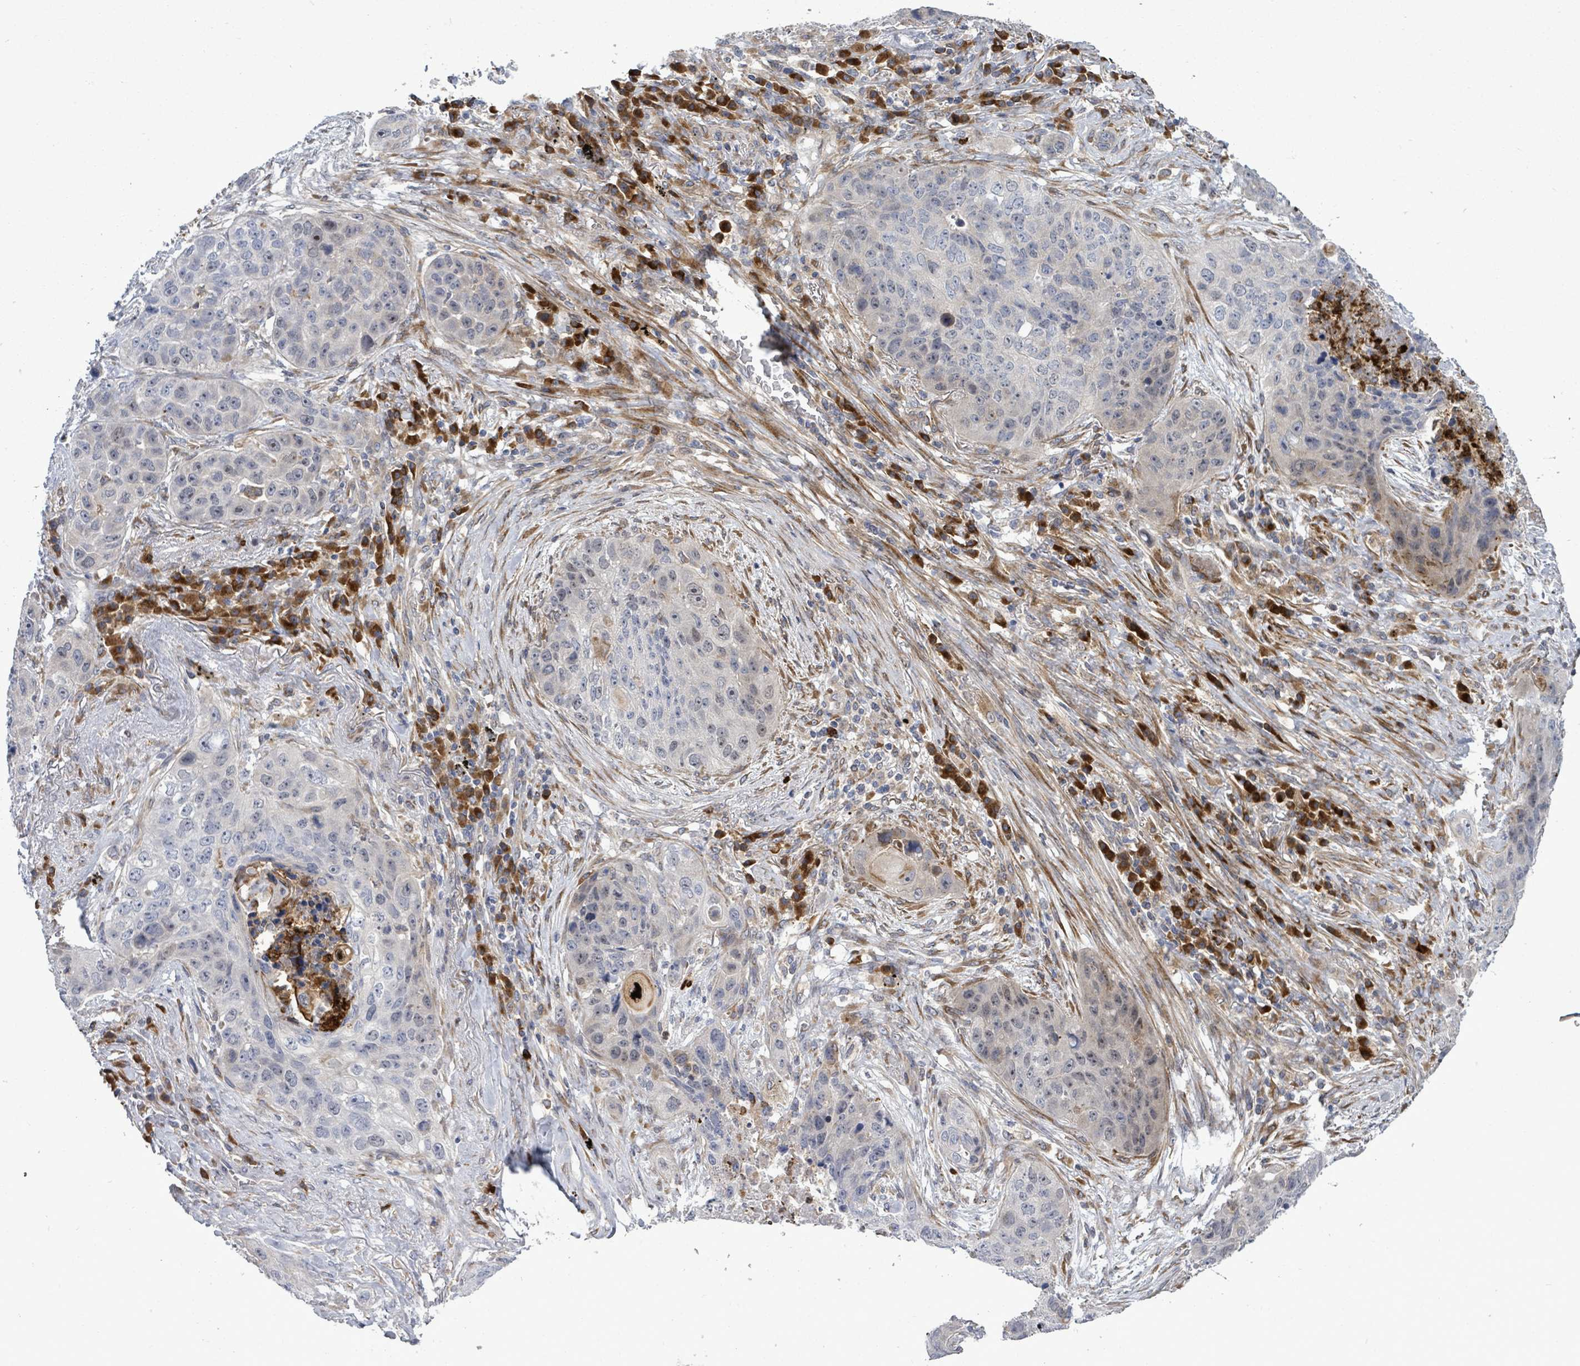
{"staining": {"intensity": "negative", "quantity": "none", "location": "none"}, "tissue": "lung cancer", "cell_type": "Tumor cells", "image_type": "cancer", "snomed": [{"axis": "morphology", "description": "Squamous cell carcinoma, NOS"}, {"axis": "topography", "description": "Lung"}], "caption": "Tumor cells show no significant protein positivity in lung cancer (squamous cell carcinoma).", "gene": "SAR1A", "patient": {"sex": "female", "age": 63}}